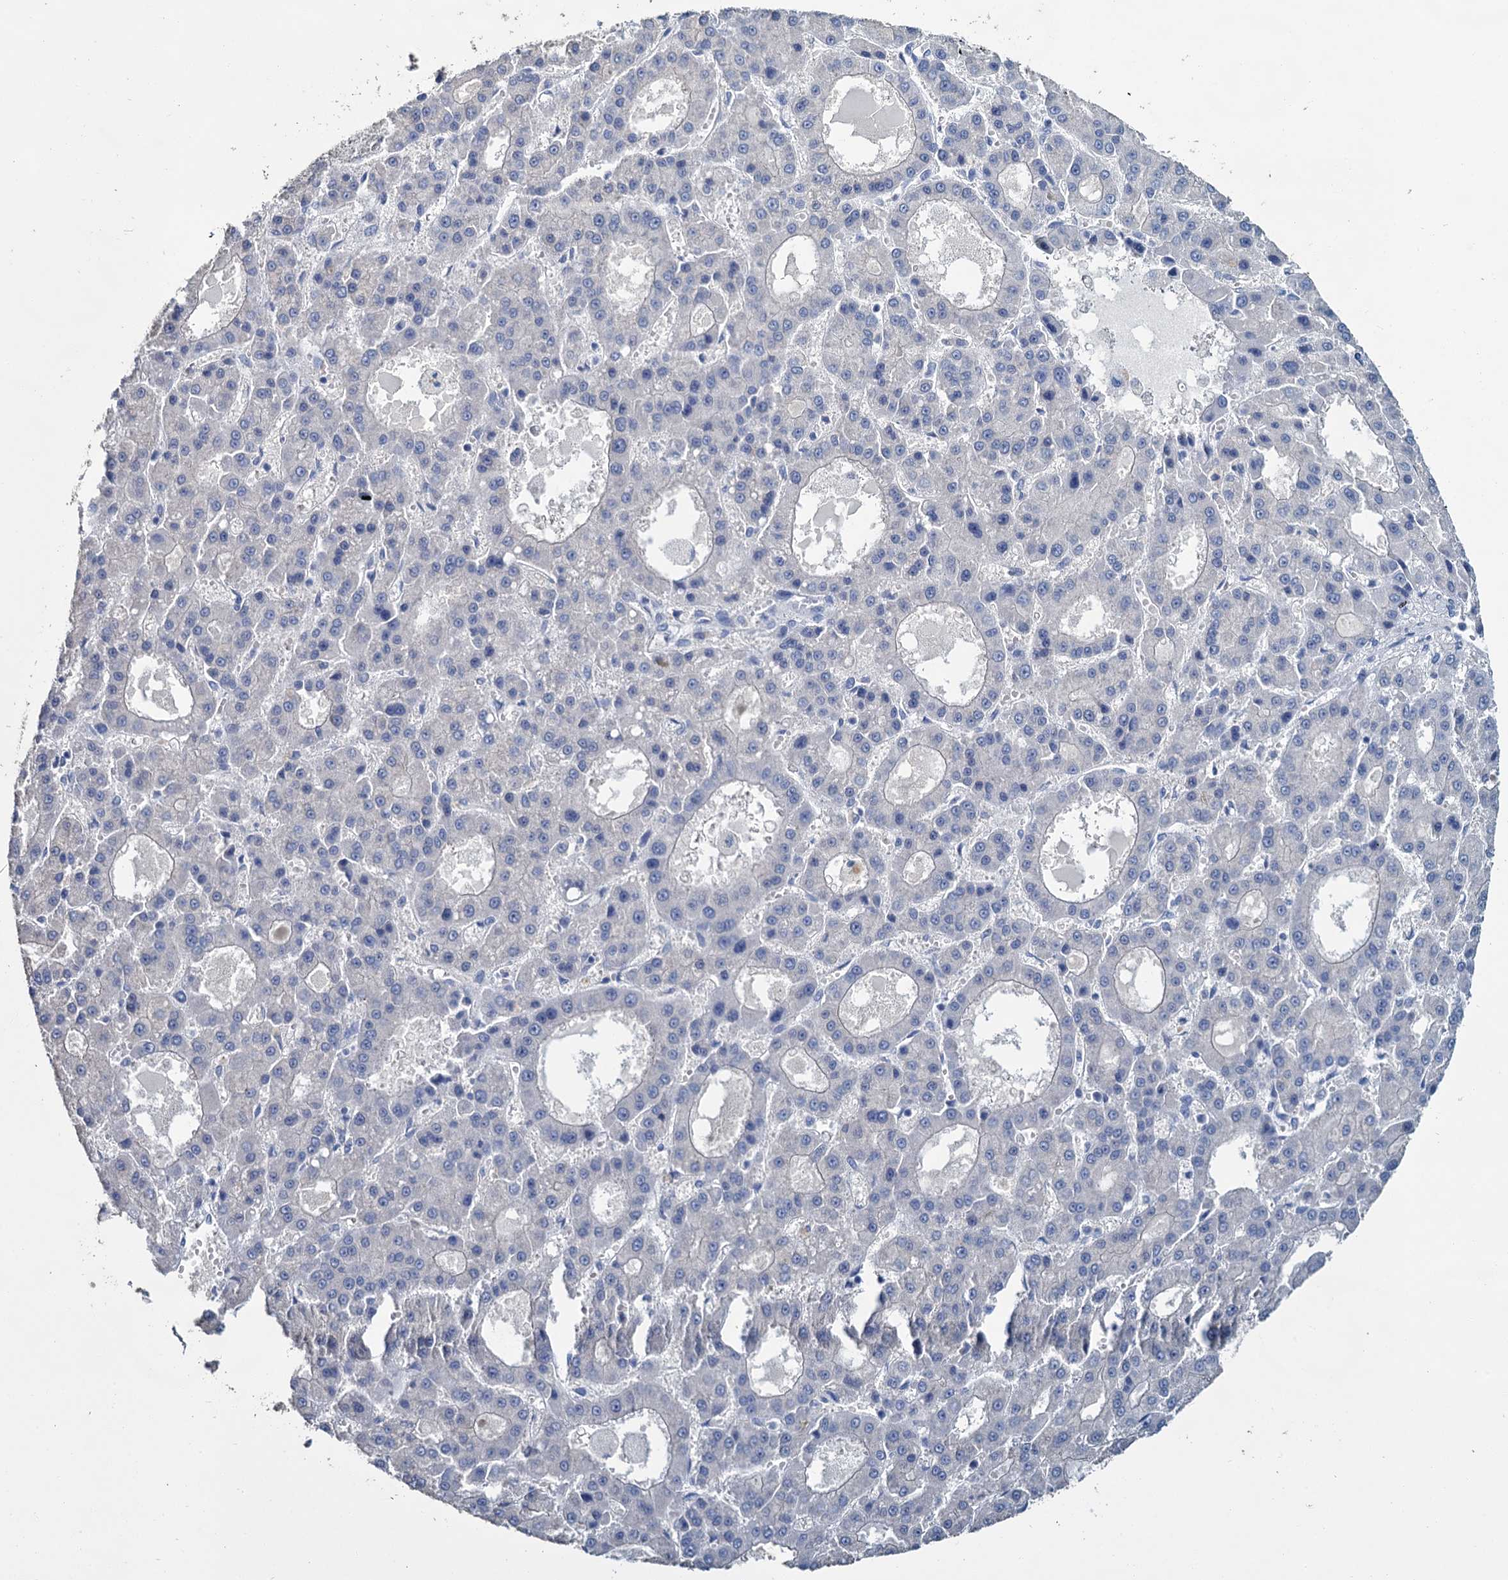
{"staining": {"intensity": "negative", "quantity": "none", "location": "none"}, "tissue": "liver cancer", "cell_type": "Tumor cells", "image_type": "cancer", "snomed": [{"axis": "morphology", "description": "Carcinoma, Hepatocellular, NOS"}, {"axis": "topography", "description": "Liver"}], "caption": "This photomicrograph is of liver cancer (hepatocellular carcinoma) stained with immunohistochemistry (IHC) to label a protein in brown with the nuclei are counter-stained blue. There is no expression in tumor cells.", "gene": "SNCB", "patient": {"sex": "male", "age": 70}}